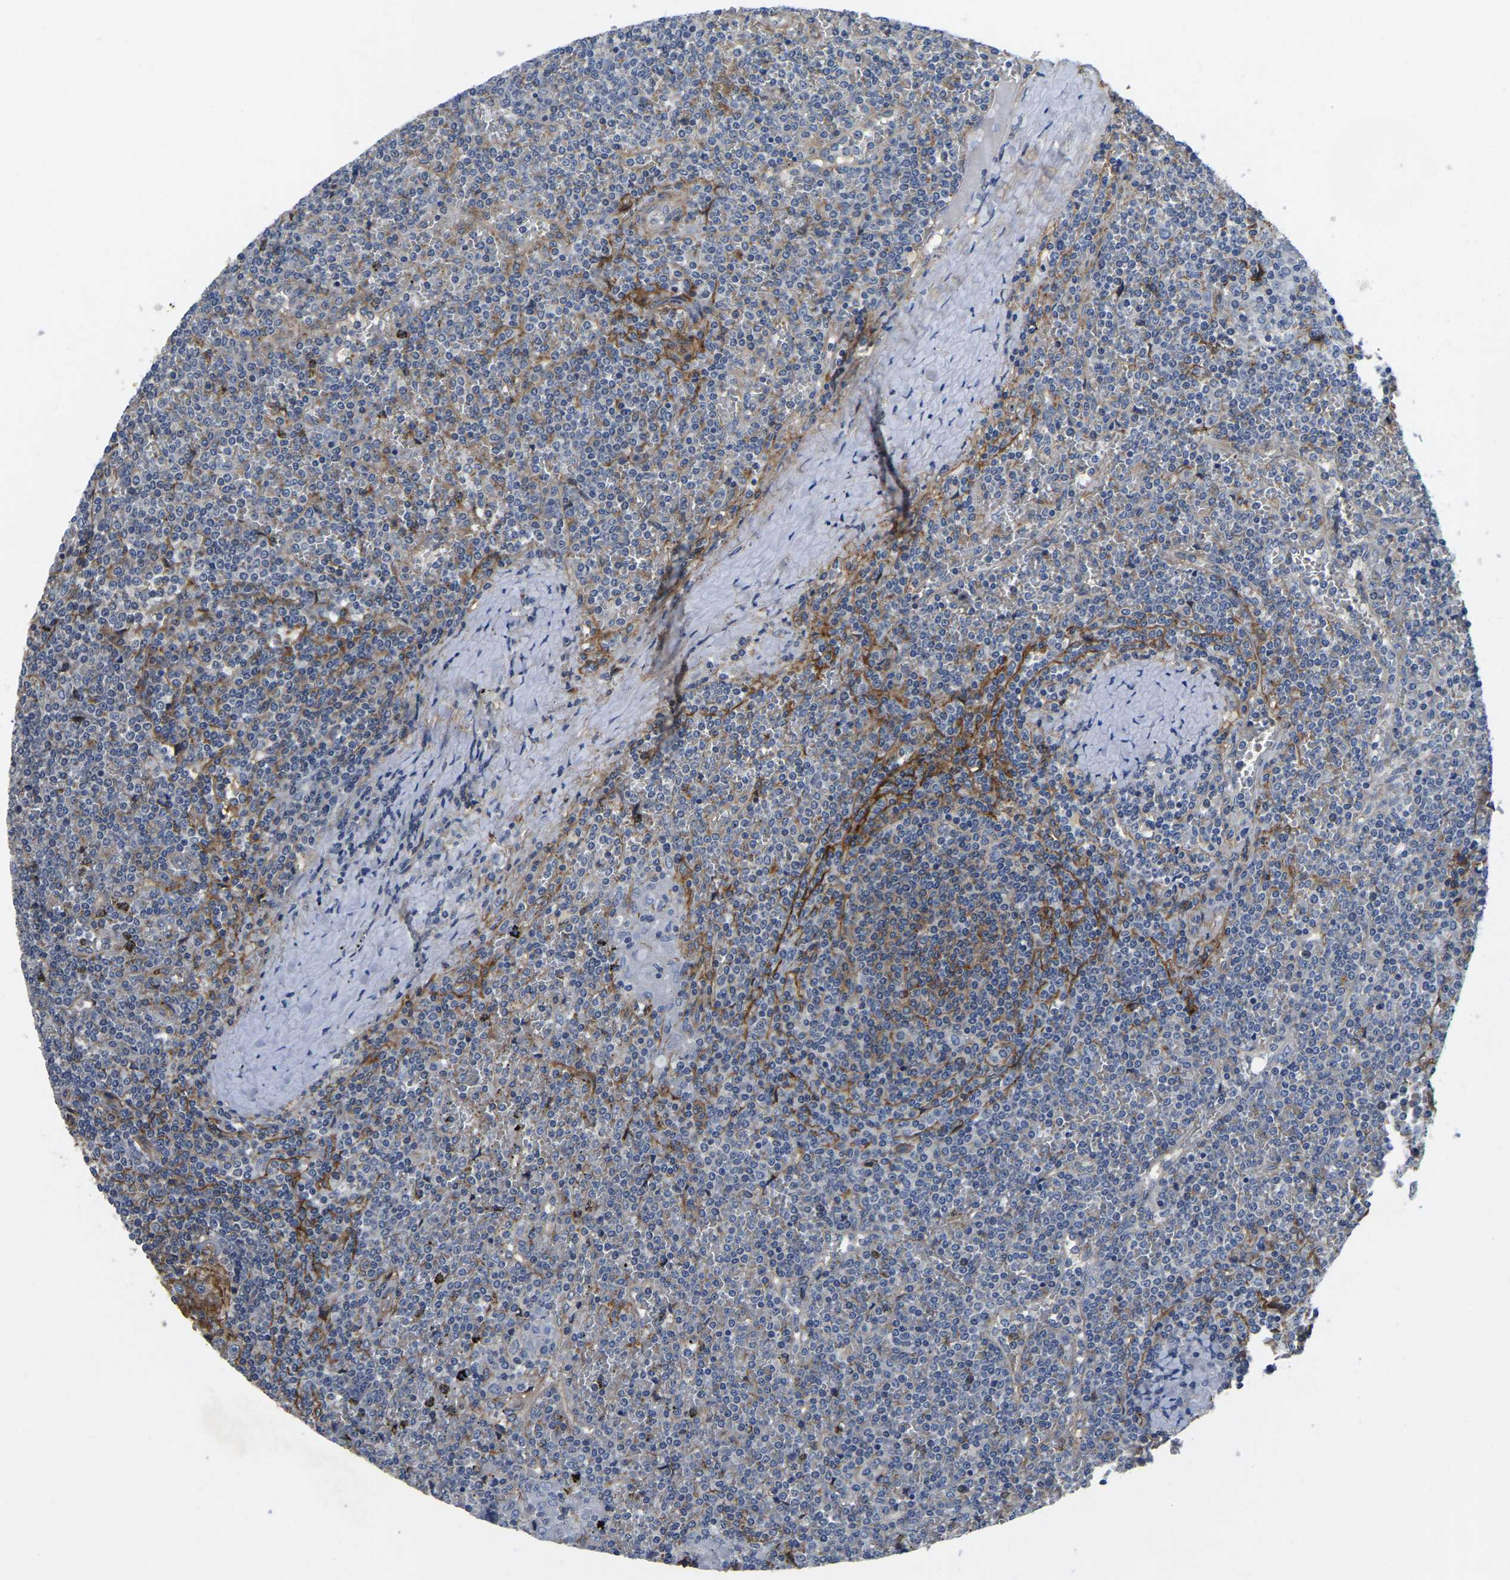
{"staining": {"intensity": "moderate", "quantity": "<25%", "location": "cytoplasmic/membranous"}, "tissue": "lymphoma", "cell_type": "Tumor cells", "image_type": "cancer", "snomed": [{"axis": "morphology", "description": "Malignant lymphoma, non-Hodgkin's type, Low grade"}, {"axis": "topography", "description": "Spleen"}], "caption": "The photomicrograph exhibits staining of malignant lymphoma, non-Hodgkin's type (low-grade), revealing moderate cytoplasmic/membranous protein positivity (brown color) within tumor cells.", "gene": "ITGA2", "patient": {"sex": "female", "age": 19}}